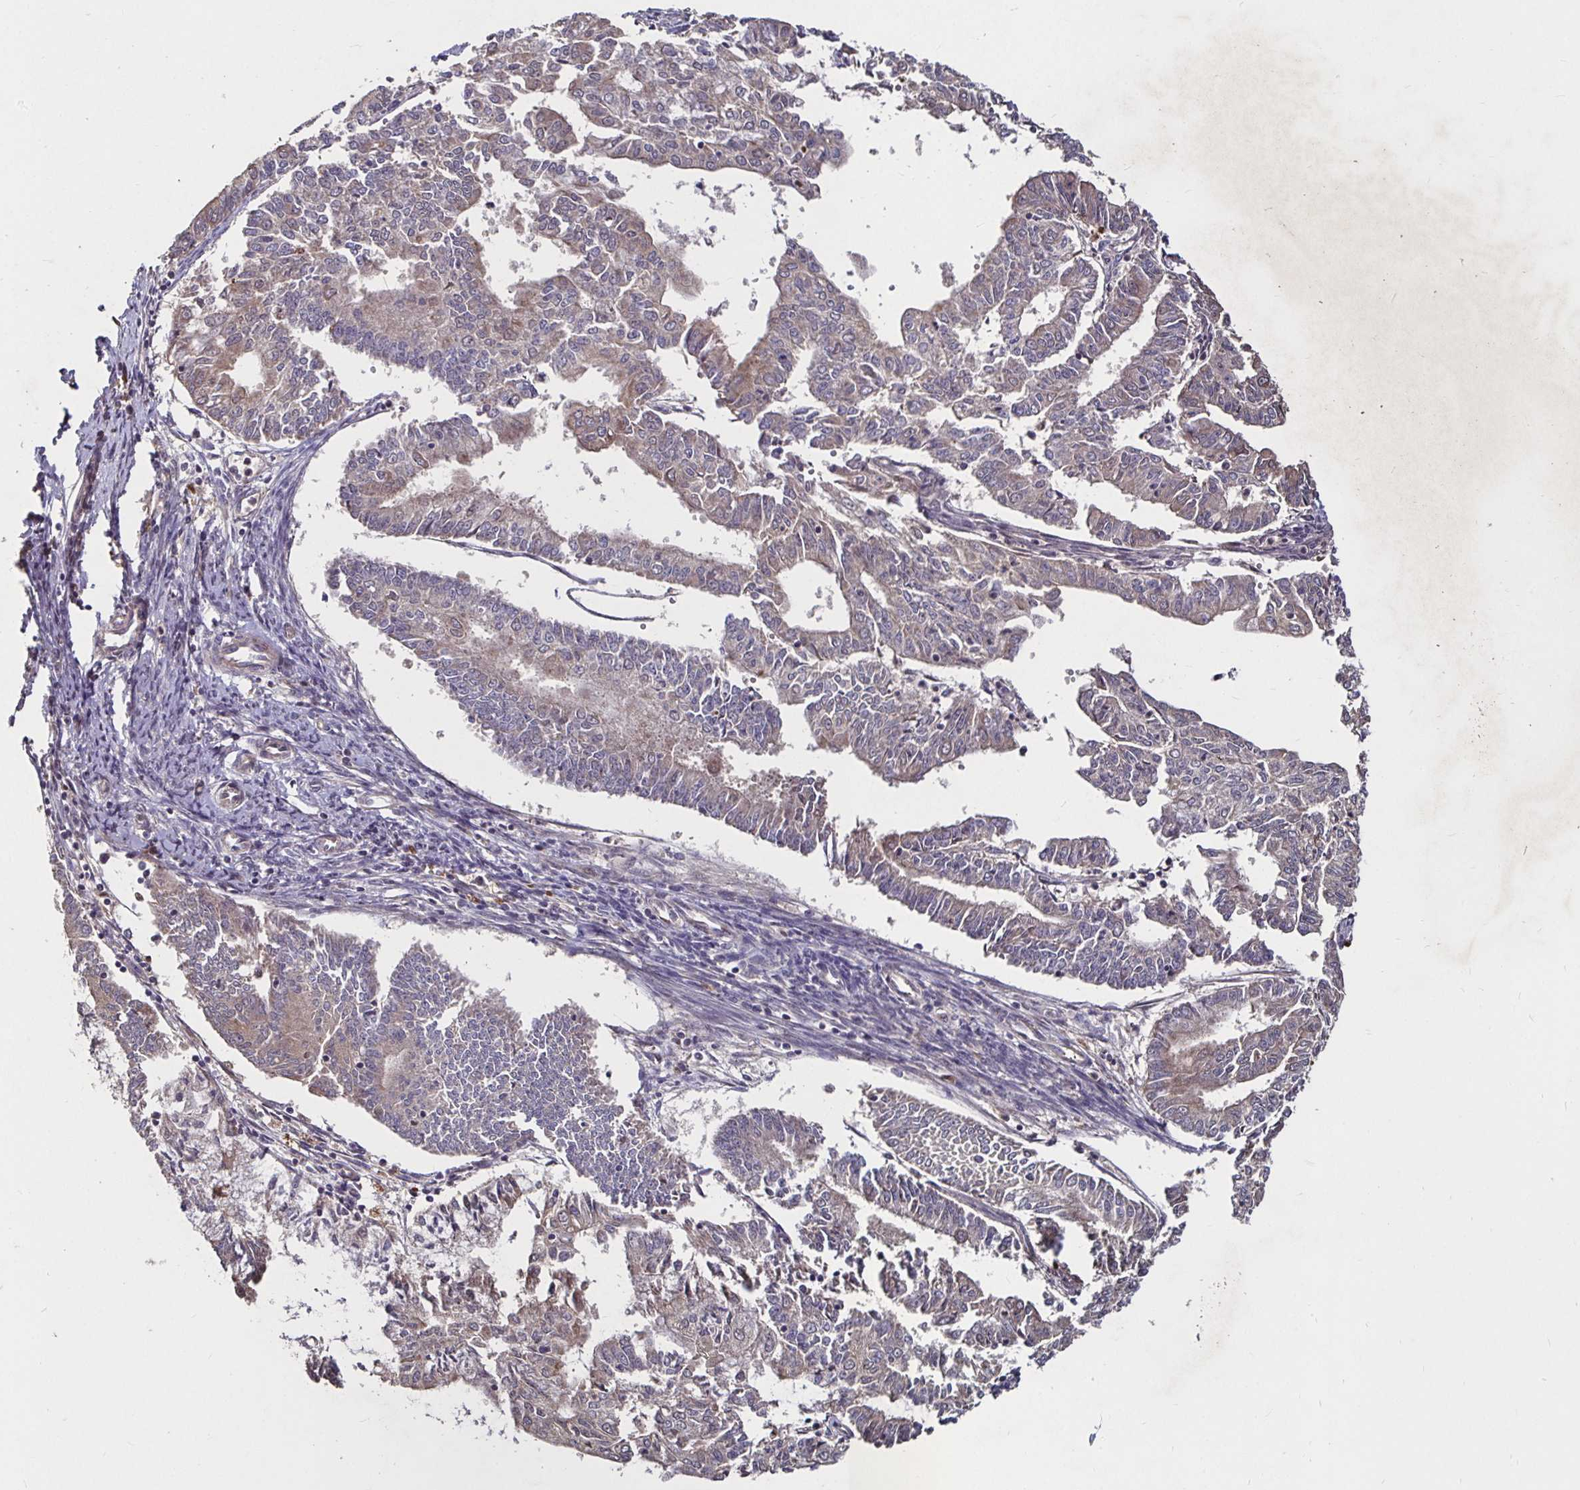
{"staining": {"intensity": "weak", "quantity": "25%-75%", "location": "cytoplasmic/membranous"}, "tissue": "endometrial cancer", "cell_type": "Tumor cells", "image_type": "cancer", "snomed": [{"axis": "morphology", "description": "Adenocarcinoma, NOS"}, {"axis": "topography", "description": "Endometrium"}], "caption": "Human endometrial cancer (adenocarcinoma) stained for a protein (brown) displays weak cytoplasmic/membranous positive staining in about 25%-75% of tumor cells.", "gene": "SMYD3", "patient": {"sex": "female", "age": 61}}